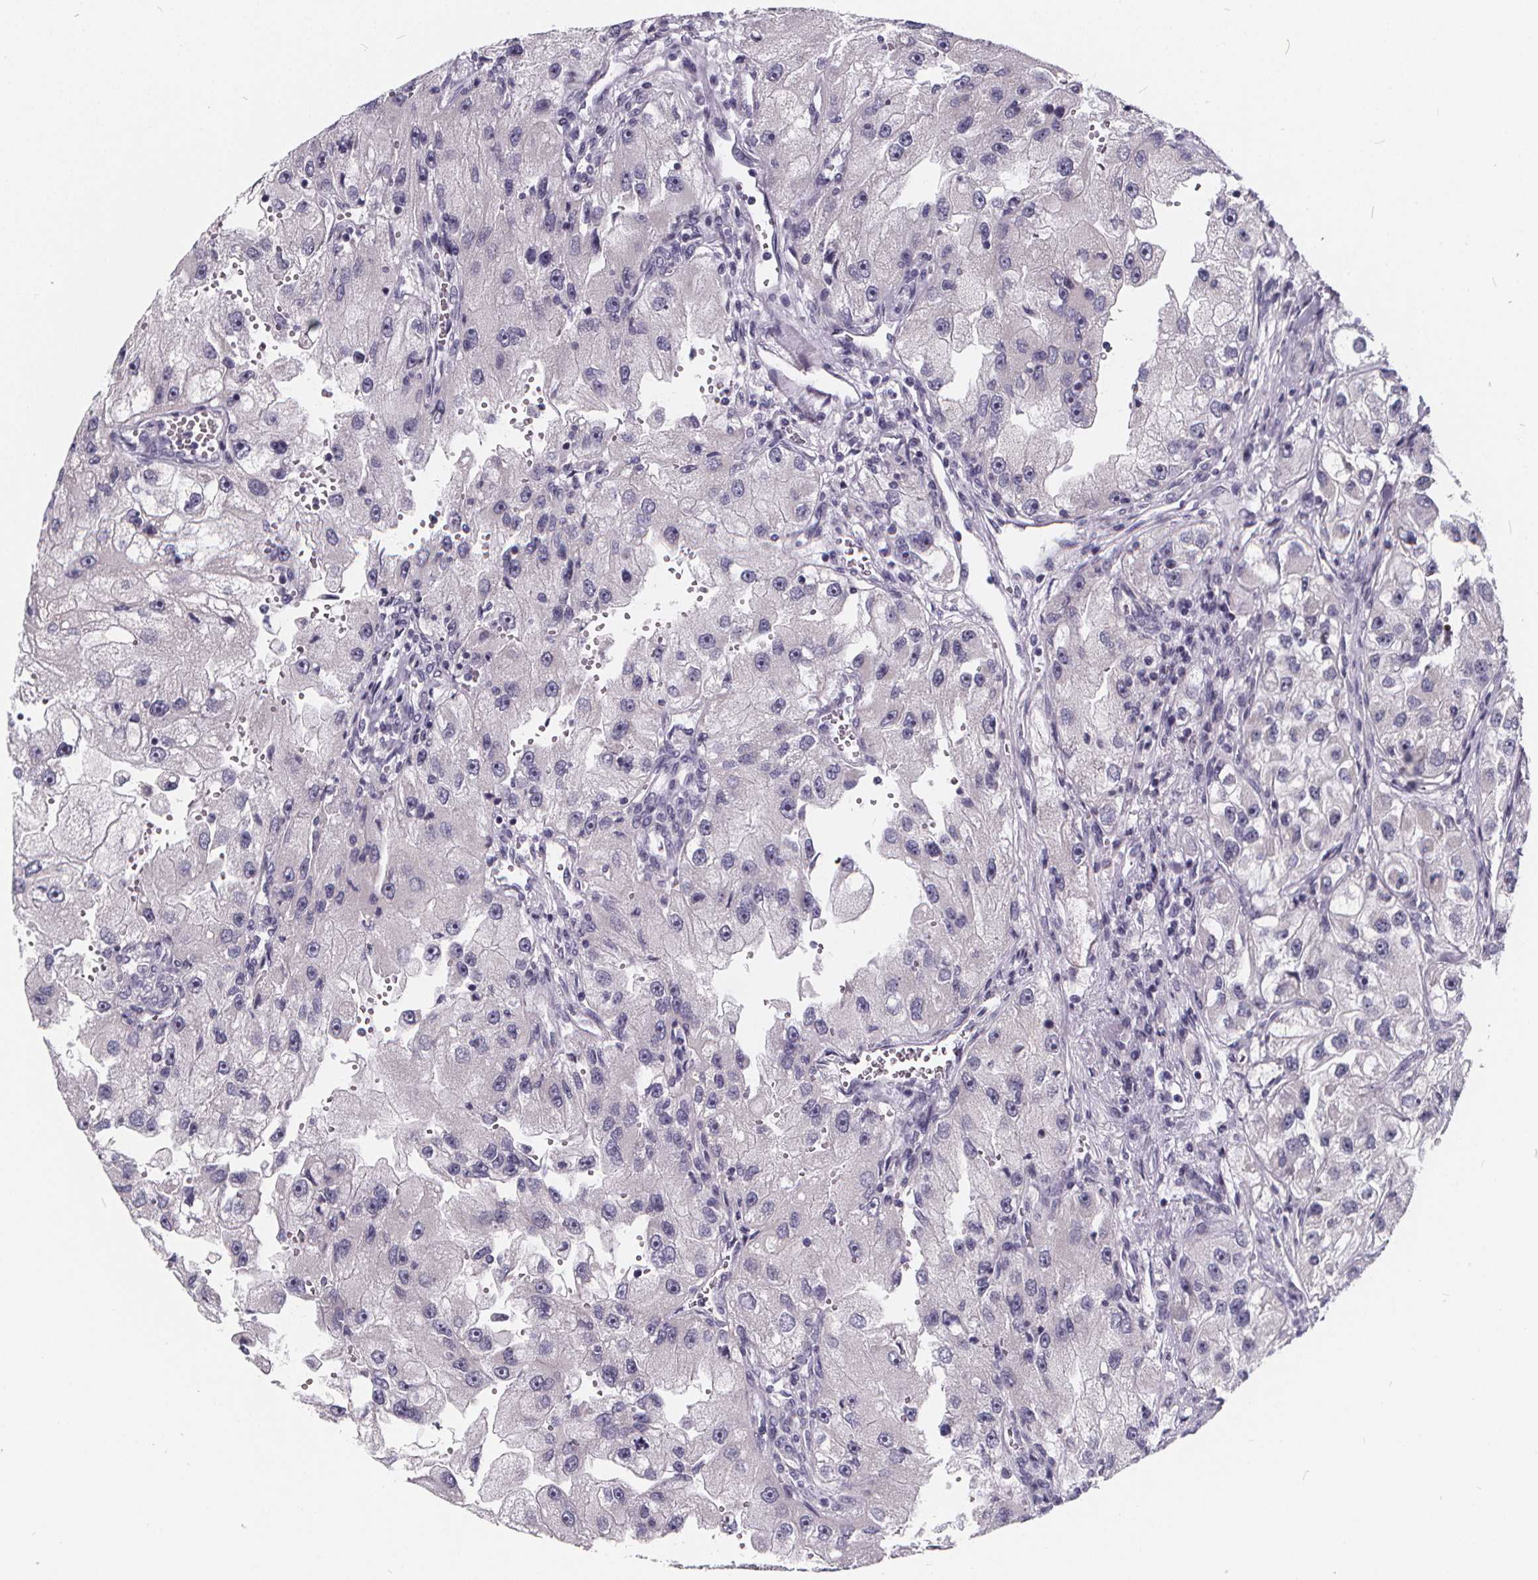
{"staining": {"intensity": "negative", "quantity": "none", "location": "none"}, "tissue": "renal cancer", "cell_type": "Tumor cells", "image_type": "cancer", "snomed": [{"axis": "morphology", "description": "Adenocarcinoma, NOS"}, {"axis": "topography", "description": "Kidney"}], "caption": "Immunohistochemistry (IHC) of human renal cancer (adenocarcinoma) shows no expression in tumor cells. (Immunohistochemistry (IHC), brightfield microscopy, high magnification).", "gene": "SPEF2", "patient": {"sex": "male", "age": 63}}